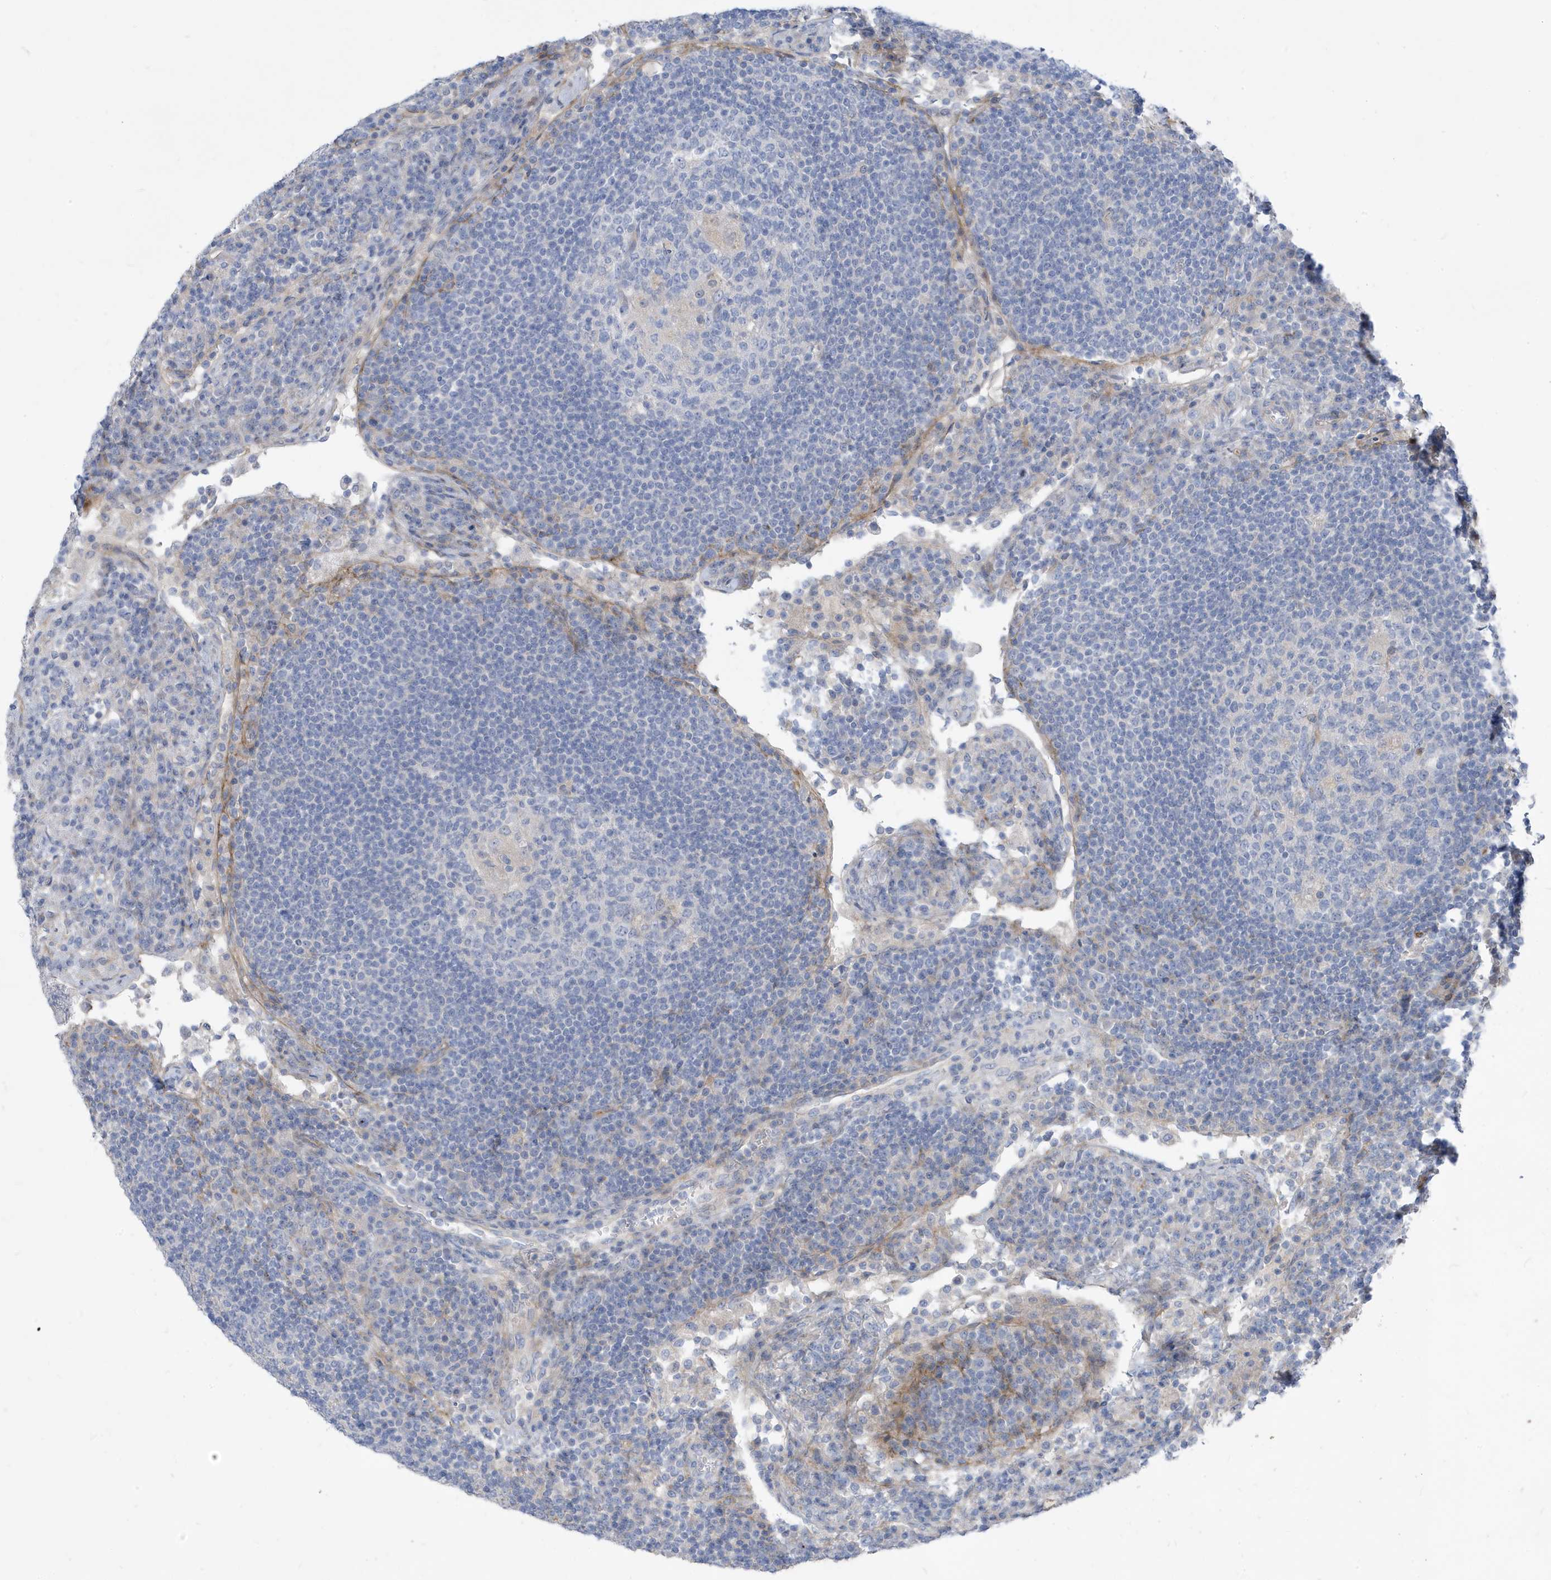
{"staining": {"intensity": "negative", "quantity": "none", "location": "none"}, "tissue": "lymph node", "cell_type": "Germinal center cells", "image_type": "normal", "snomed": [{"axis": "morphology", "description": "Normal tissue, NOS"}, {"axis": "topography", "description": "Lymph node"}], "caption": "DAB immunohistochemical staining of unremarkable human lymph node reveals no significant positivity in germinal center cells.", "gene": "ATP13A5", "patient": {"sex": "female", "age": 53}}